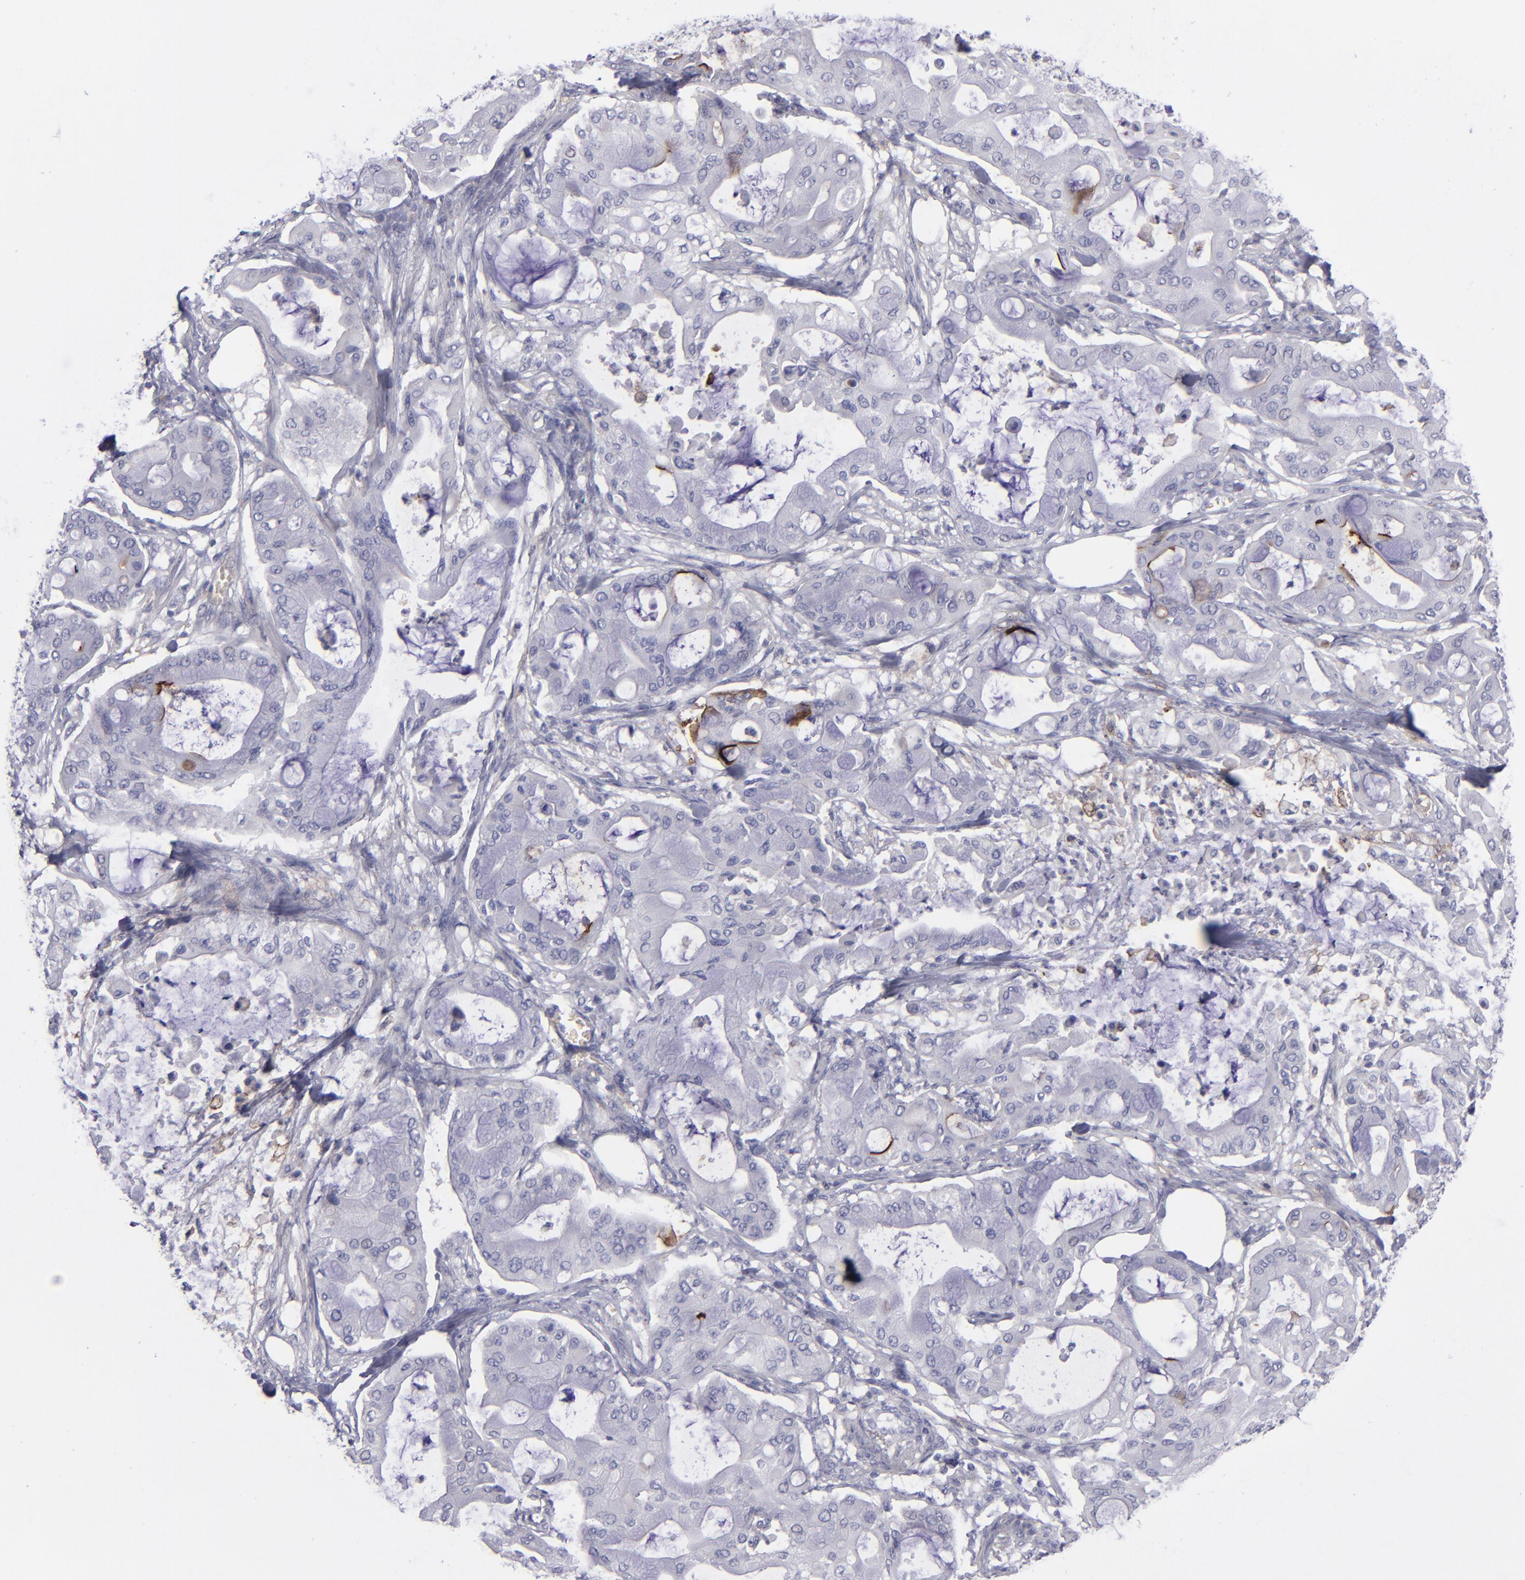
{"staining": {"intensity": "moderate", "quantity": "<25%", "location": "cytoplasmic/membranous"}, "tissue": "pancreatic cancer", "cell_type": "Tumor cells", "image_type": "cancer", "snomed": [{"axis": "morphology", "description": "Adenocarcinoma, NOS"}, {"axis": "morphology", "description": "Adenocarcinoma, metastatic, NOS"}, {"axis": "topography", "description": "Lymph node"}, {"axis": "topography", "description": "Pancreas"}, {"axis": "topography", "description": "Duodenum"}], "caption": "Metastatic adenocarcinoma (pancreatic) stained with a protein marker shows moderate staining in tumor cells.", "gene": "ANPEP", "patient": {"sex": "female", "age": 64}}